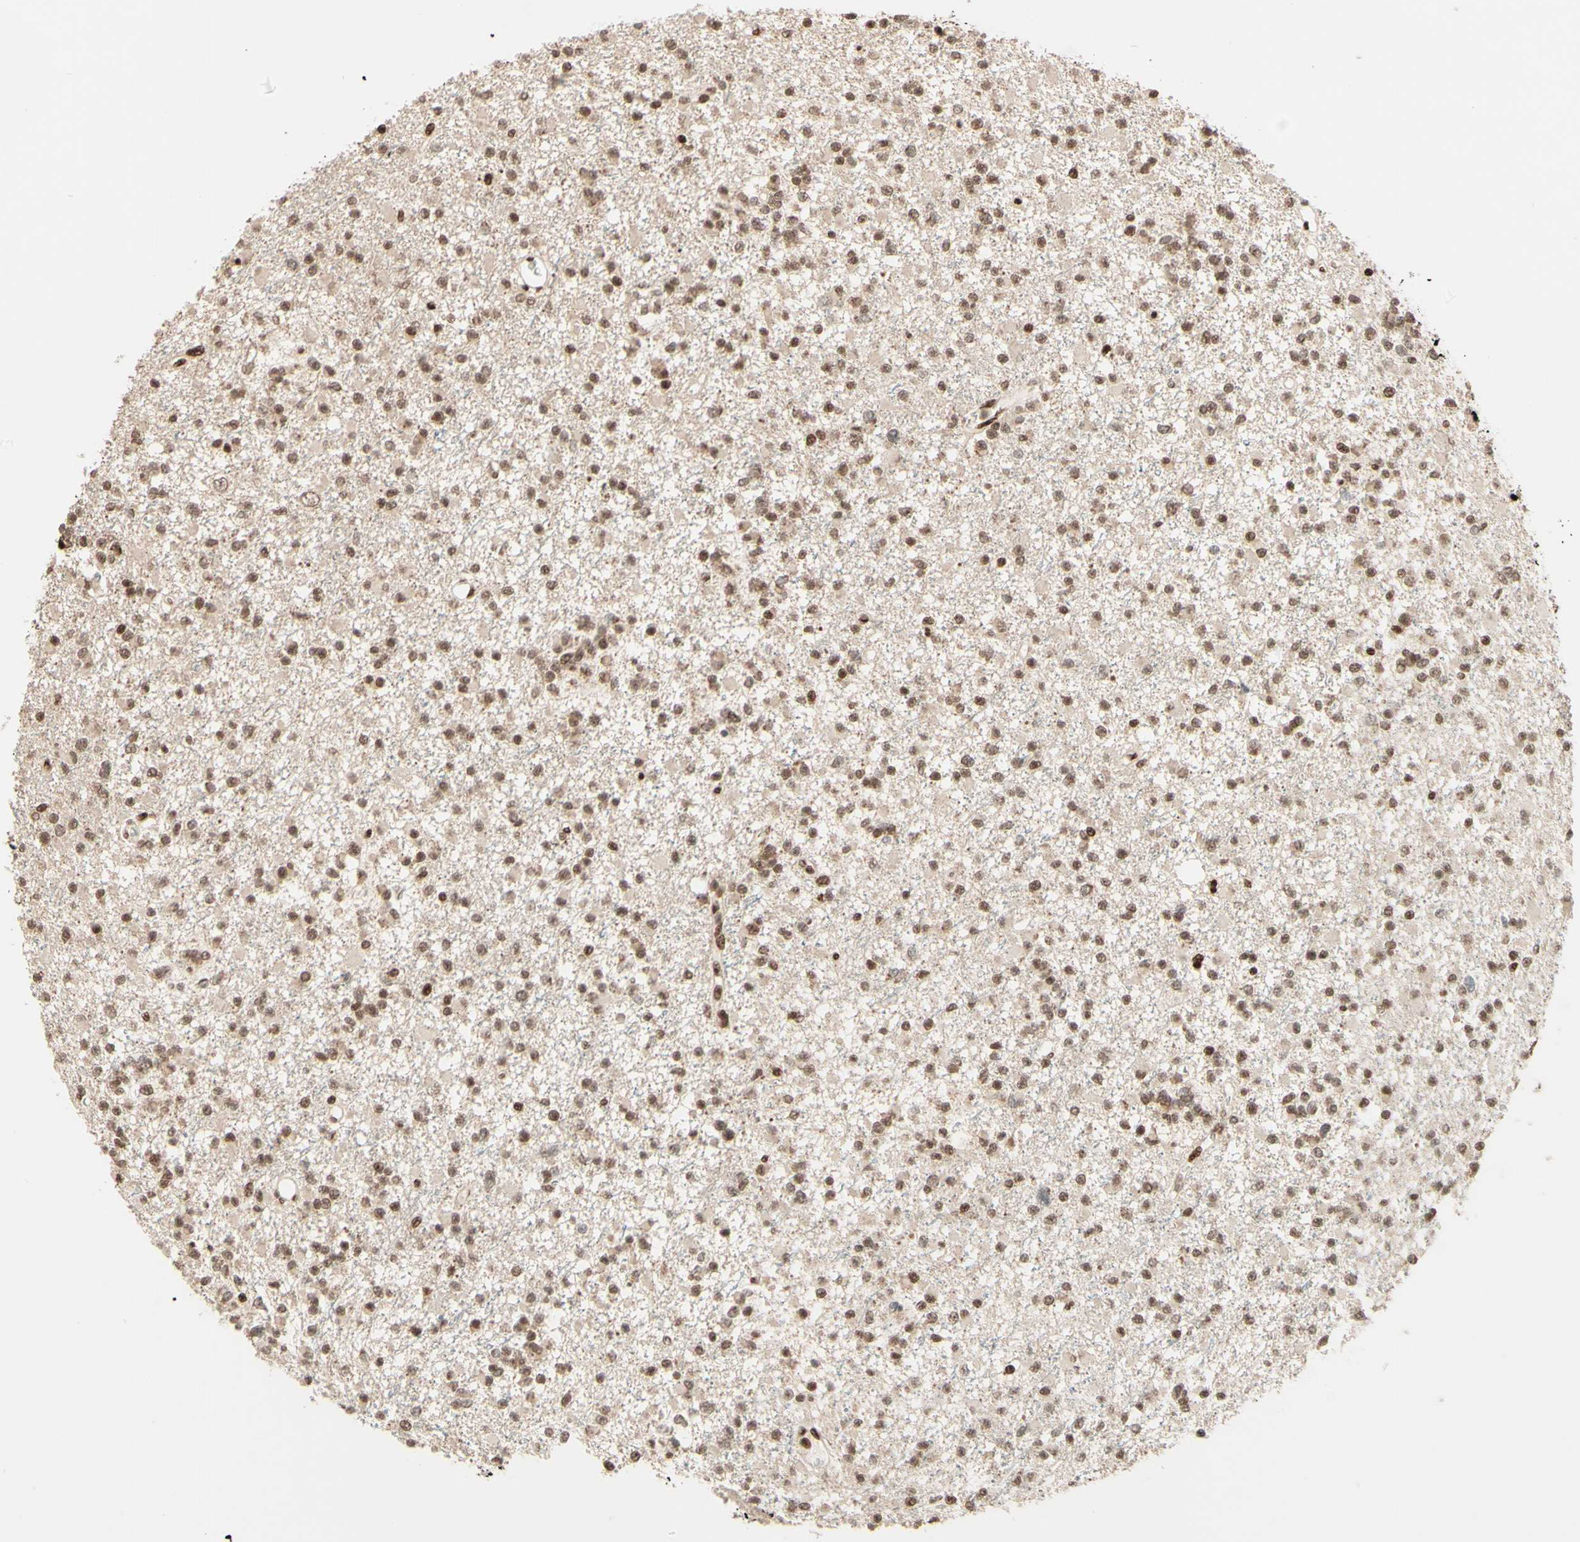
{"staining": {"intensity": "moderate", "quantity": ">75%", "location": "nuclear"}, "tissue": "glioma", "cell_type": "Tumor cells", "image_type": "cancer", "snomed": [{"axis": "morphology", "description": "Glioma, malignant, Low grade"}, {"axis": "topography", "description": "Brain"}], "caption": "This is an image of immunohistochemistry (IHC) staining of malignant glioma (low-grade), which shows moderate staining in the nuclear of tumor cells.", "gene": "NR3C1", "patient": {"sex": "female", "age": 22}}